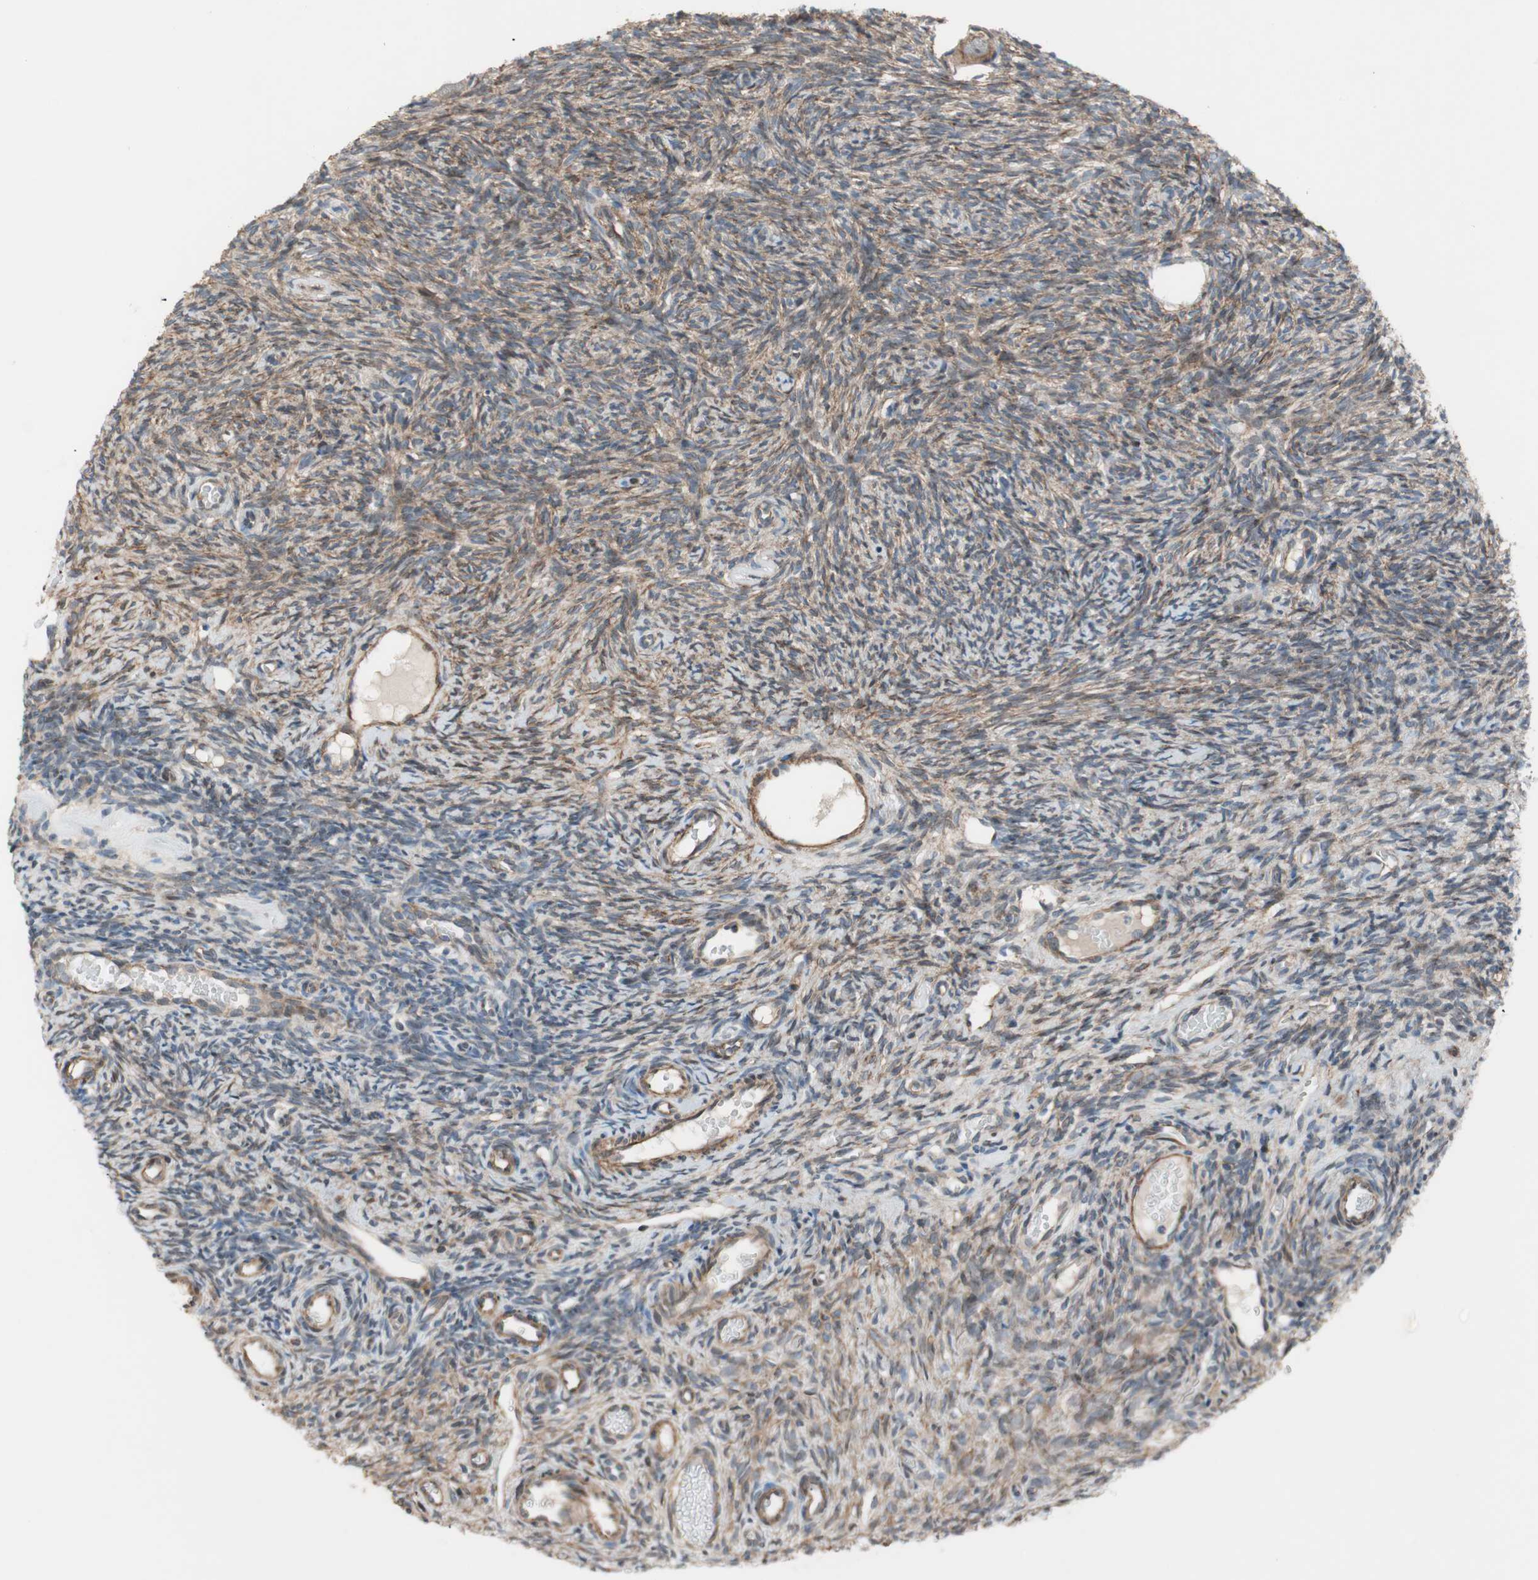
{"staining": {"intensity": "moderate", "quantity": "25%-75%", "location": "cytoplasmic/membranous"}, "tissue": "ovary", "cell_type": "Ovarian stroma cells", "image_type": "normal", "snomed": [{"axis": "morphology", "description": "Normal tissue, NOS"}, {"axis": "topography", "description": "Ovary"}], "caption": "This photomicrograph reveals IHC staining of normal human ovary, with medium moderate cytoplasmic/membranous staining in approximately 25%-75% of ovarian stroma cells.", "gene": "GRHL1", "patient": {"sex": "female", "age": 35}}